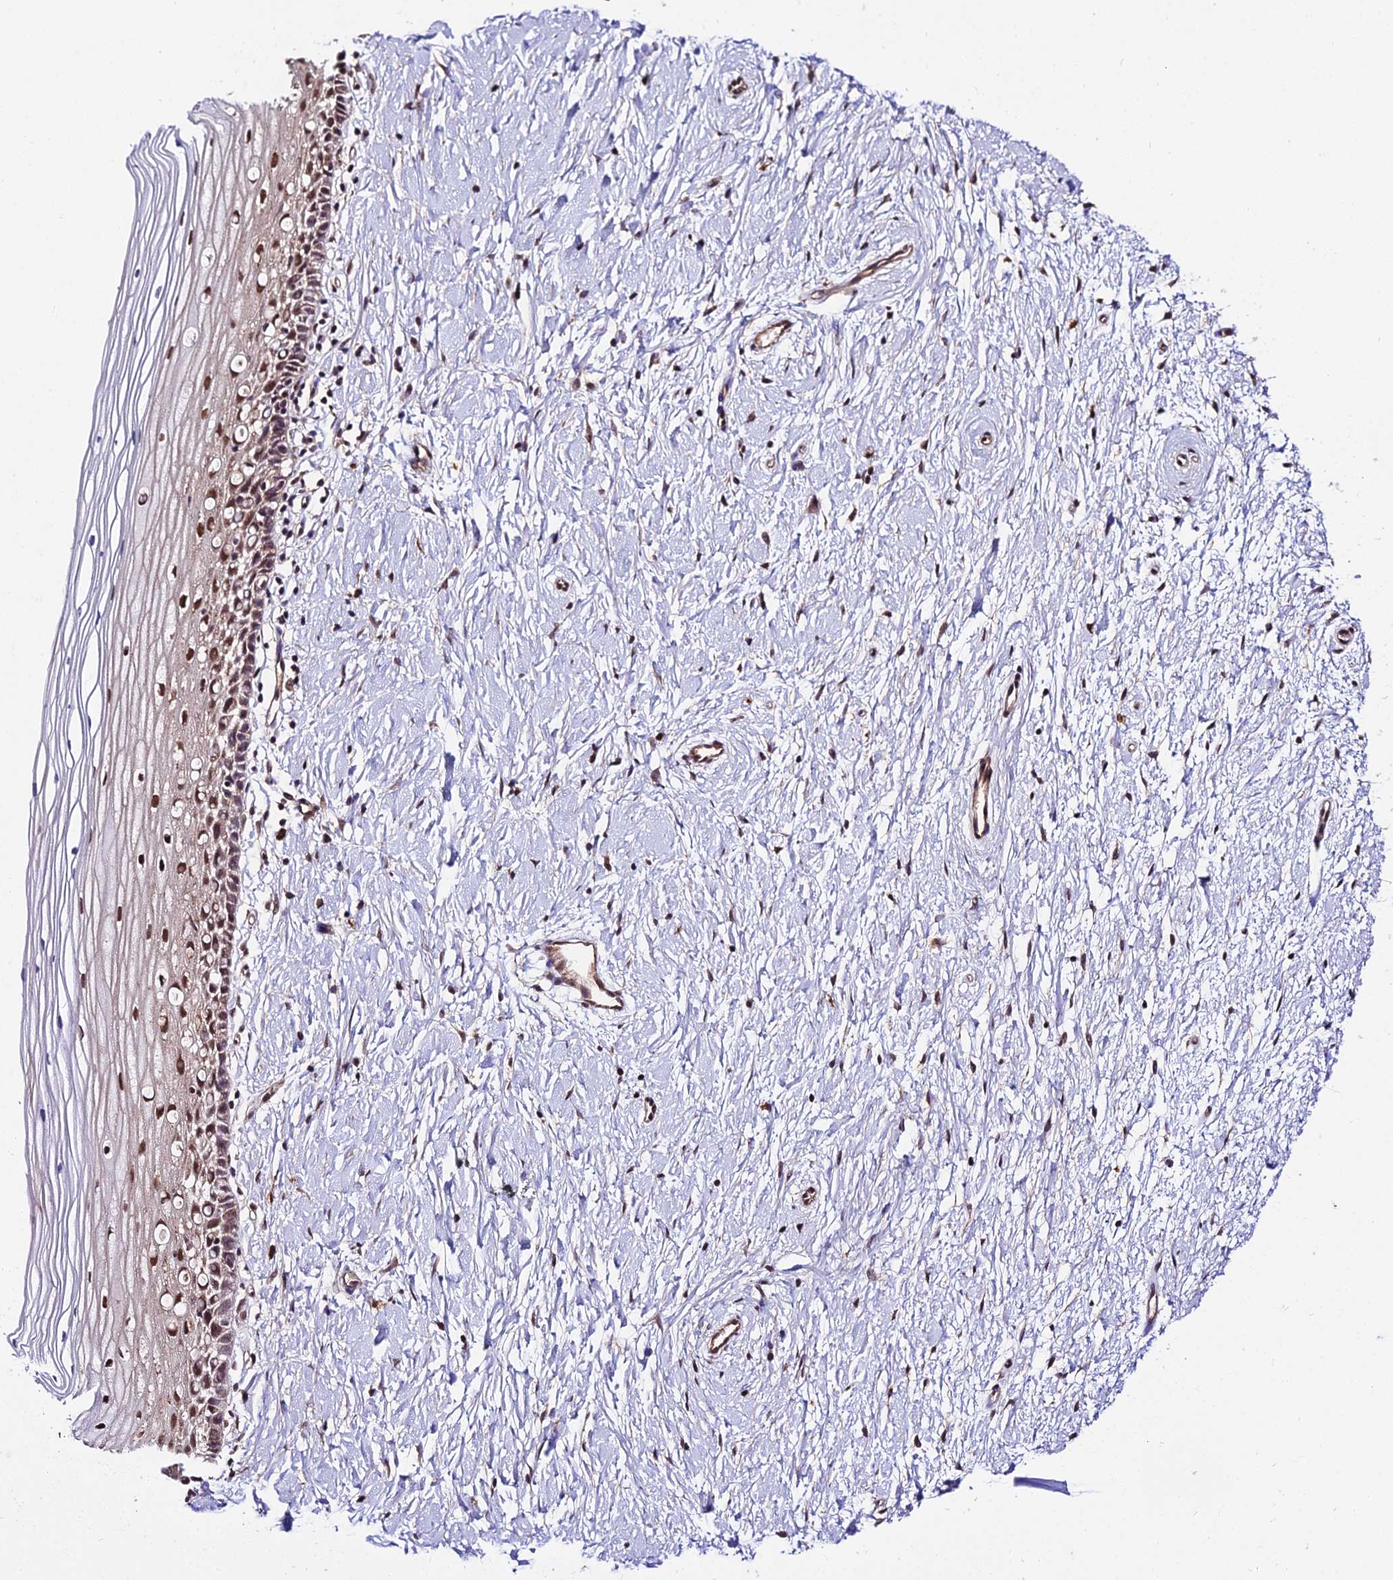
{"staining": {"intensity": "moderate", "quantity": "25%-75%", "location": "nuclear"}, "tissue": "cervix", "cell_type": "Squamous epithelial cells", "image_type": "normal", "snomed": [{"axis": "morphology", "description": "Normal tissue, NOS"}, {"axis": "topography", "description": "Cervix"}], "caption": "Moderate nuclear protein expression is seen in about 25%-75% of squamous epithelial cells in cervix. (Stains: DAB (3,3'-diaminobenzidine) in brown, nuclei in blue, Microscopy: brightfield microscopy at high magnification).", "gene": "POLR2I", "patient": {"sex": "female", "age": 39}}